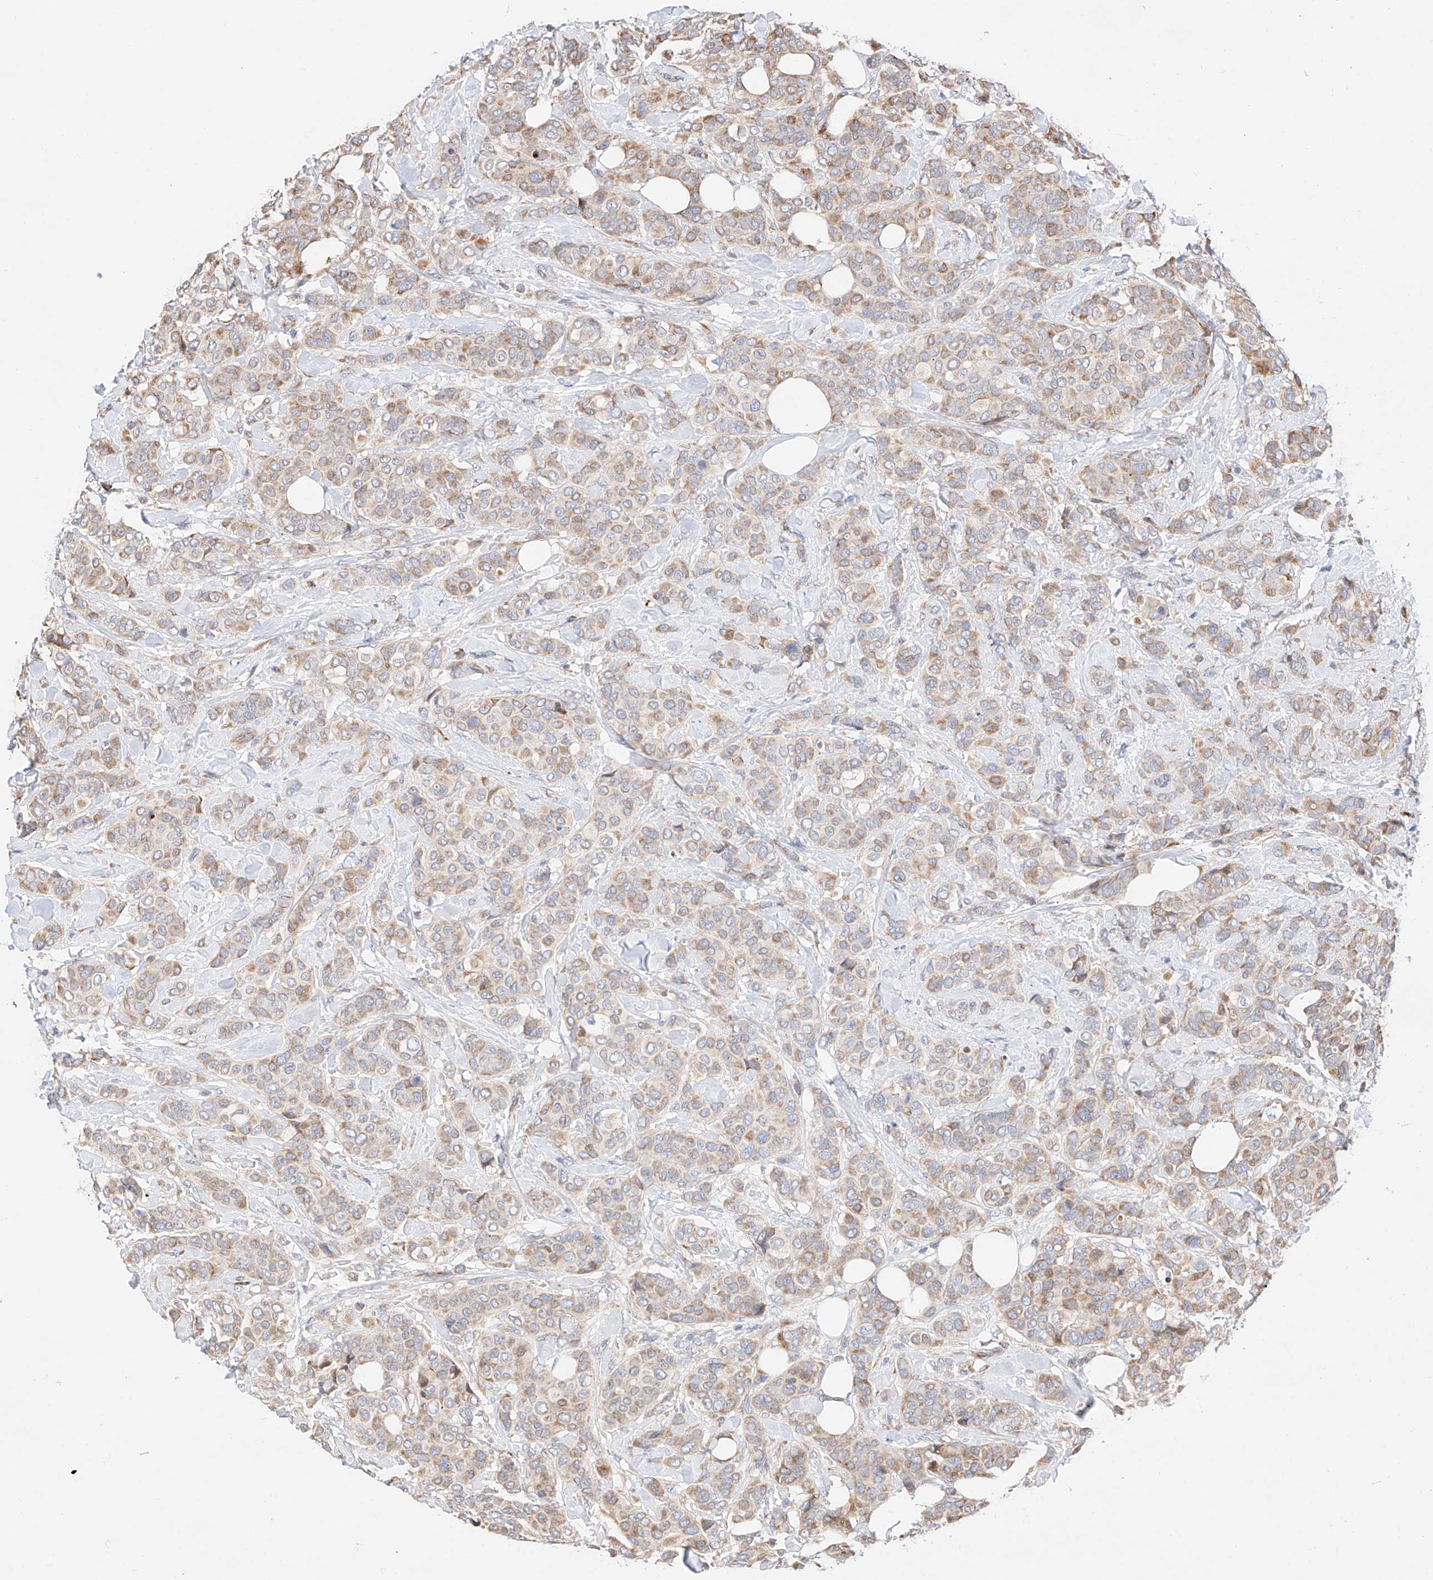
{"staining": {"intensity": "weak", "quantity": "25%-75%", "location": "cytoplasmic/membranous"}, "tissue": "breast cancer", "cell_type": "Tumor cells", "image_type": "cancer", "snomed": [{"axis": "morphology", "description": "Lobular carcinoma"}, {"axis": "topography", "description": "Breast"}], "caption": "Human breast cancer stained for a protein (brown) demonstrates weak cytoplasmic/membranous positive expression in approximately 25%-75% of tumor cells.", "gene": "ATP9B", "patient": {"sex": "female", "age": 51}}